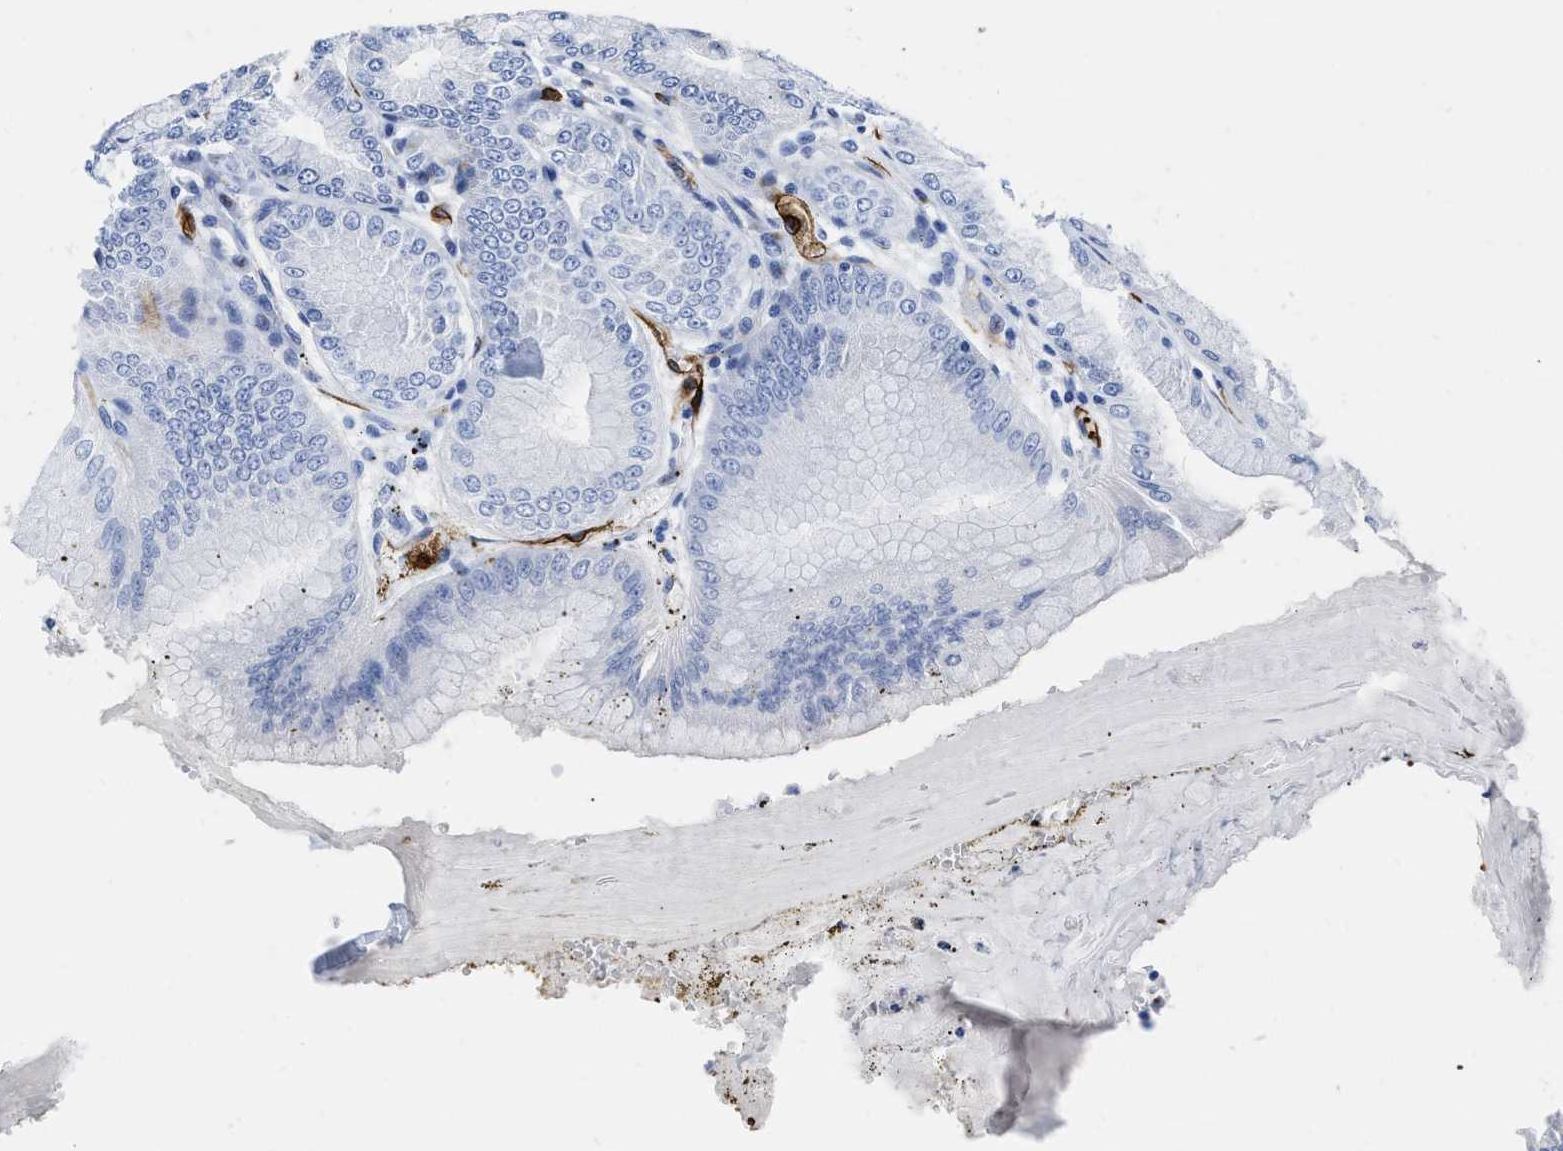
{"staining": {"intensity": "moderate", "quantity": "25%-75%", "location": "cytoplasmic/membranous"}, "tissue": "stomach", "cell_type": "Glandular cells", "image_type": "normal", "snomed": [{"axis": "morphology", "description": "Normal tissue, NOS"}, {"axis": "topography", "description": "Stomach, lower"}], "caption": "High-magnification brightfield microscopy of unremarkable stomach stained with DAB (3,3'-diaminobenzidine) (brown) and counterstained with hematoxylin (blue). glandular cells exhibit moderate cytoplasmic/membranous positivity is appreciated in approximately25%-75% of cells.", "gene": "TVP23B", "patient": {"sex": "male", "age": 71}}